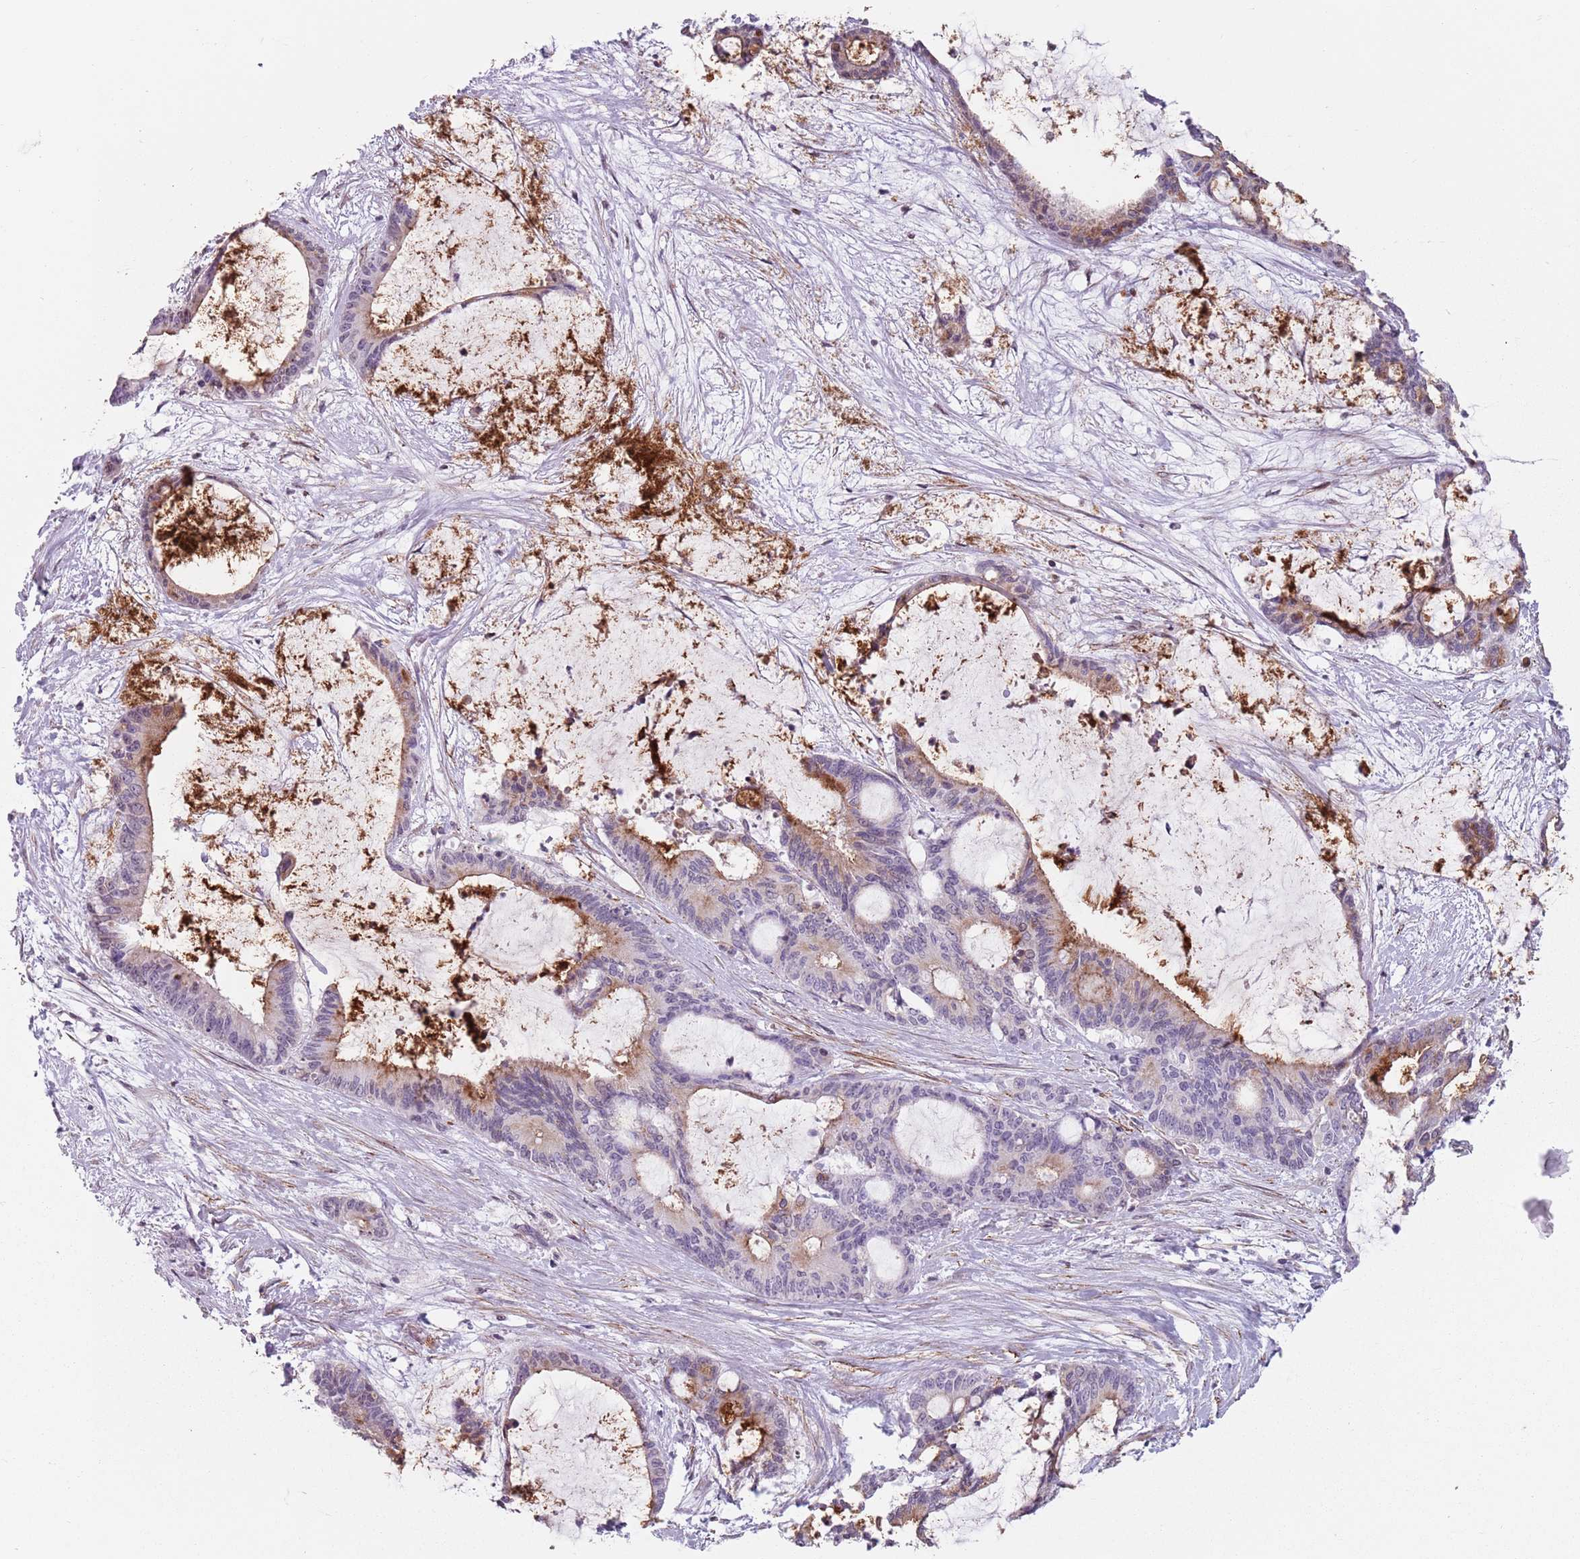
{"staining": {"intensity": "moderate", "quantity": "<25%", "location": "cytoplasmic/membranous"}, "tissue": "liver cancer", "cell_type": "Tumor cells", "image_type": "cancer", "snomed": [{"axis": "morphology", "description": "Normal tissue, NOS"}, {"axis": "morphology", "description": "Cholangiocarcinoma"}, {"axis": "topography", "description": "Liver"}, {"axis": "topography", "description": "Peripheral nerve tissue"}], "caption": "A brown stain labels moderate cytoplasmic/membranous expression of a protein in human liver cholangiocarcinoma tumor cells. Nuclei are stained in blue.", "gene": "TMC4", "patient": {"sex": "female", "age": 73}}